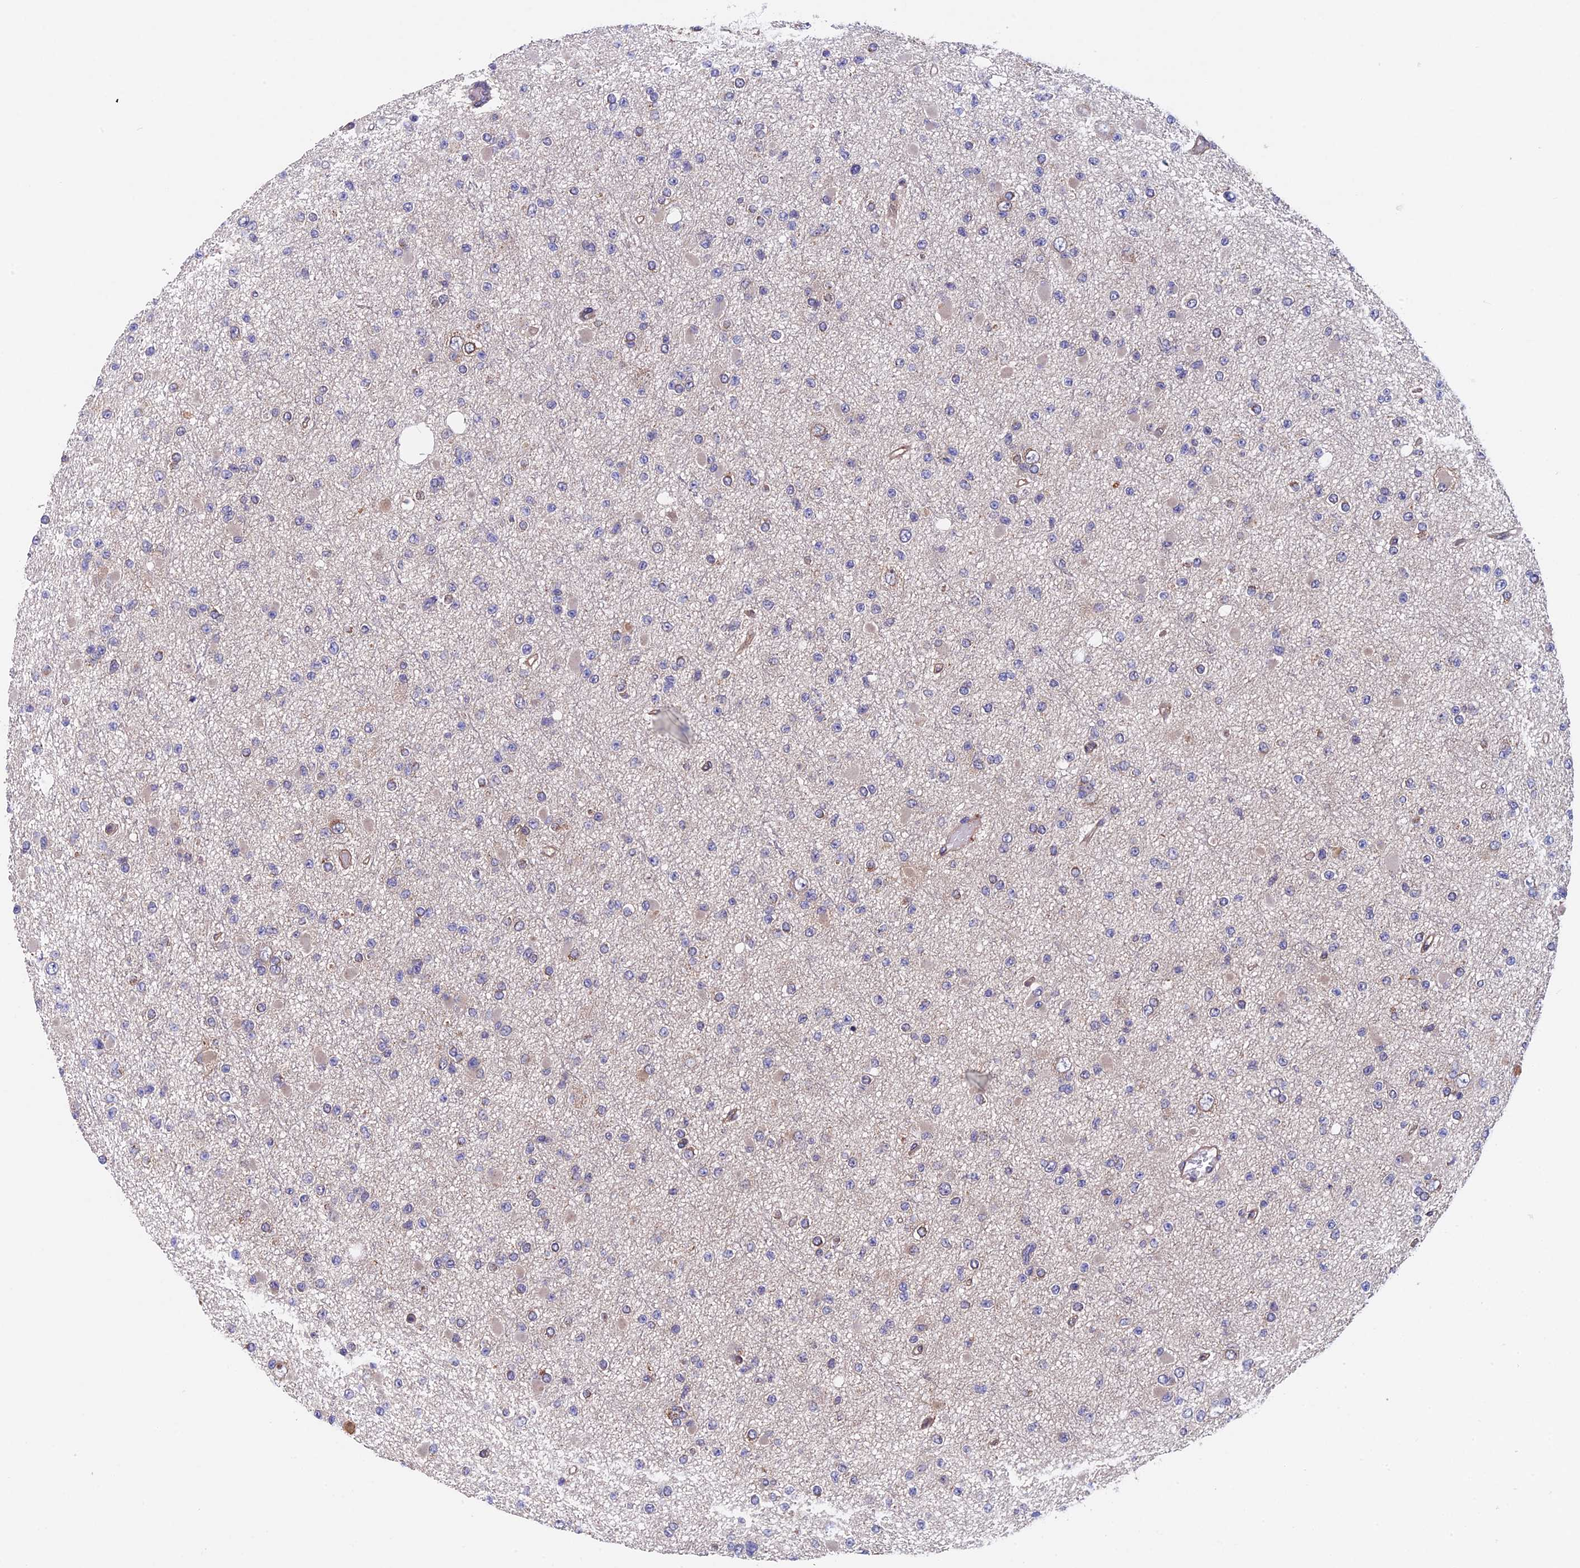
{"staining": {"intensity": "negative", "quantity": "none", "location": "none"}, "tissue": "glioma", "cell_type": "Tumor cells", "image_type": "cancer", "snomed": [{"axis": "morphology", "description": "Glioma, malignant, Low grade"}, {"axis": "topography", "description": "Brain"}], "caption": "Photomicrograph shows no significant protein staining in tumor cells of glioma.", "gene": "SLC9A5", "patient": {"sex": "female", "age": 22}}